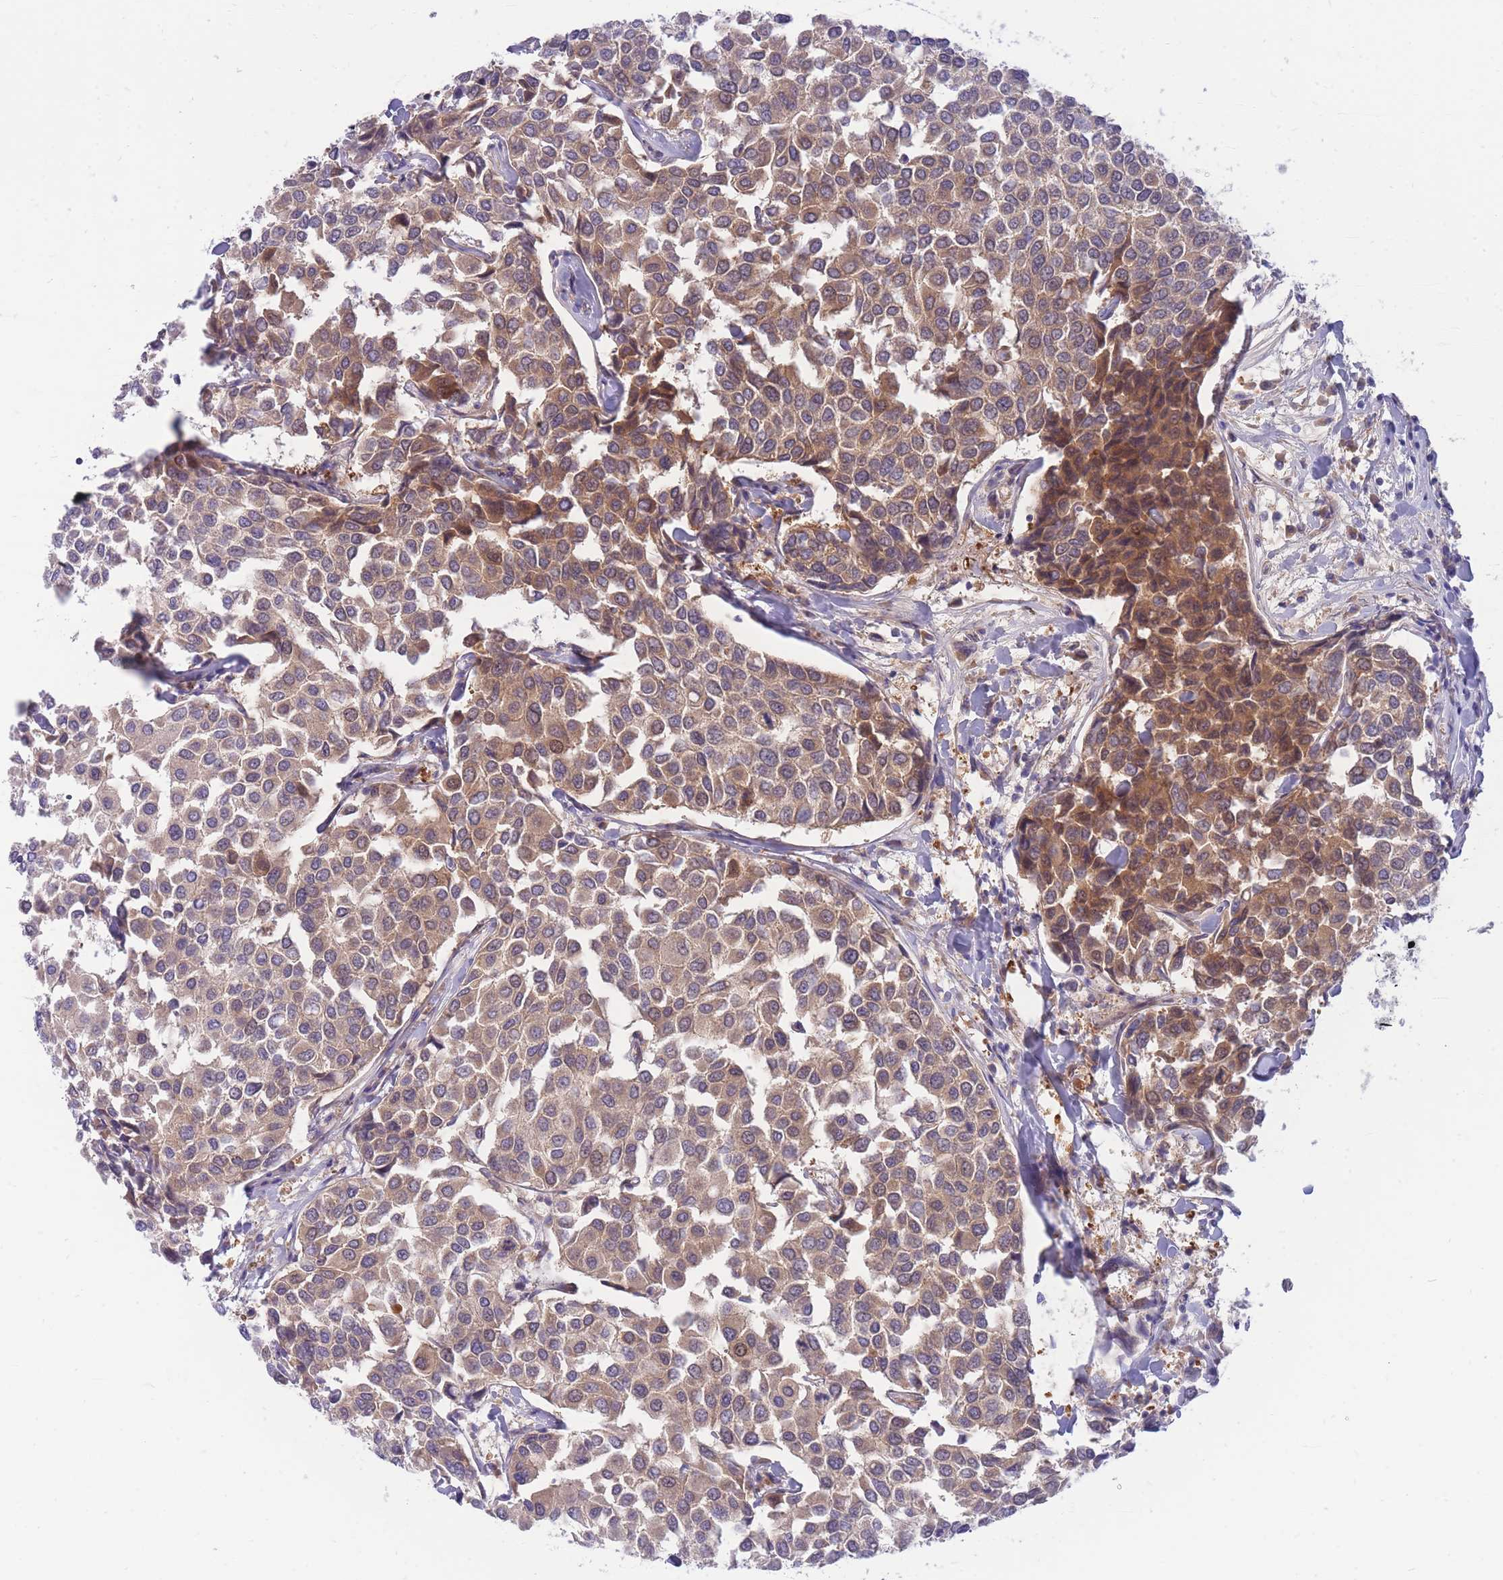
{"staining": {"intensity": "weak", "quantity": ">75%", "location": "cytoplasmic/membranous"}, "tissue": "breast cancer", "cell_type": "Tumor cells", "image_type": "cancer", "snomed": [{"axis": "morphology", "description": "Duct carcinoma"}, {"axis": "topography", "description": "Breast"}], "caption": "Immunohistochemistry (IHC) micrograph of neoplastic tissue: breast cancer stained using IHC demonstrates low levels of weak protein expression localized specifically in the cytoplasmic/membranous of tumor cells, appearing as a cytoplasmic/membranous brown color.", "gene": "APOL4", "patient": {"sex": "female", "age": 55}}